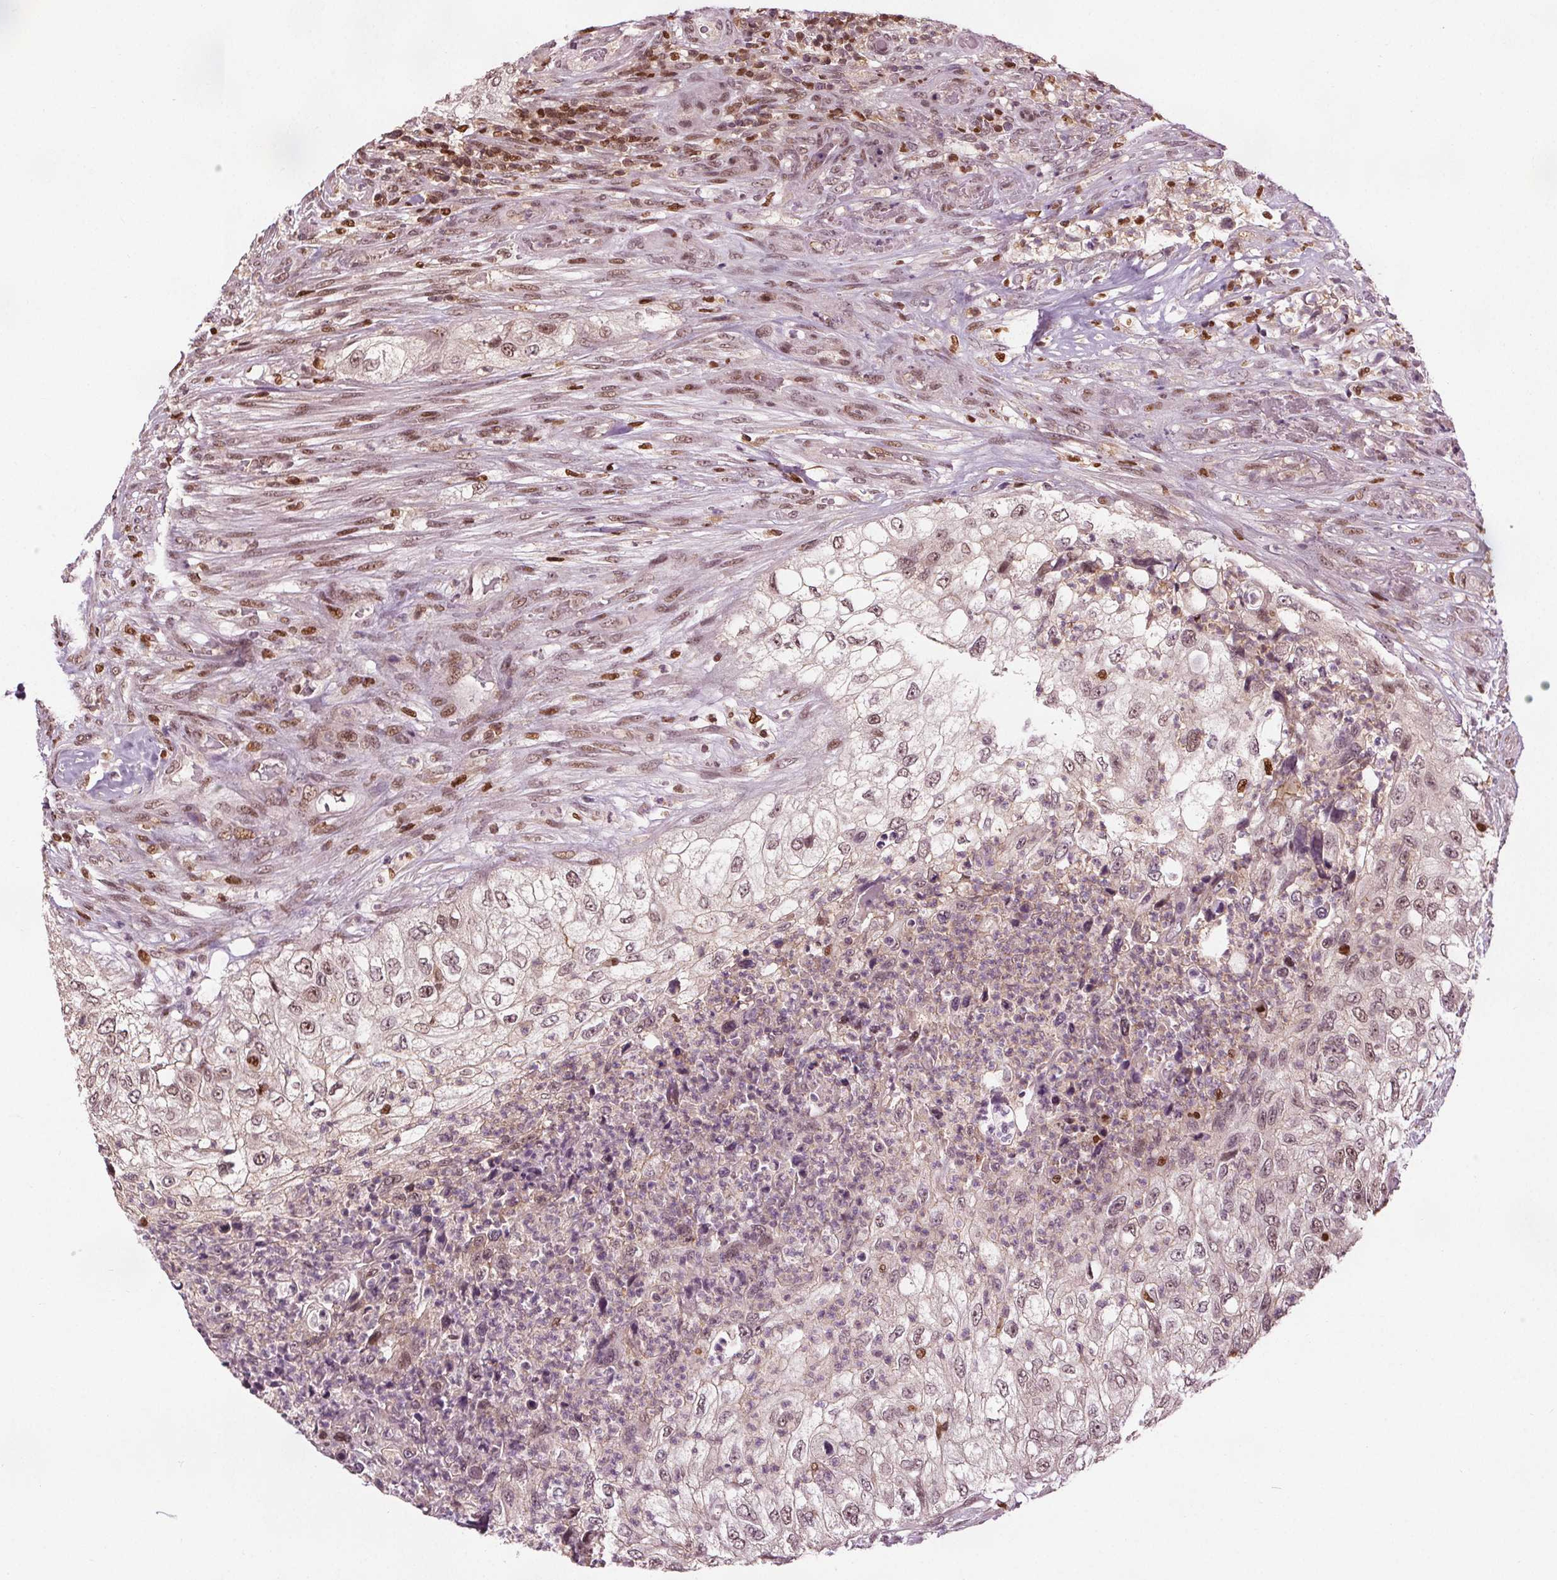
{"staining": {"intensity": "weak", "quantity": ">75%", "location": "nuclear"}, "tissue": "urothelial cancer", "cell_type": "Tumor cells", "image_type": "cancer", "snomed": [{"axis": "morphology", "description": "Urothelial carcinoma, High grade"}, {"axis": "topography", "description": "Urinary bladder"}], "caption": "The photomicrograph reveals staining of urothelial cancer, revealing weak nuclear protein staining (brown color) within tumor cells.", "gene": "DDX11", "patient": {"sex": "female", "age": 60}}